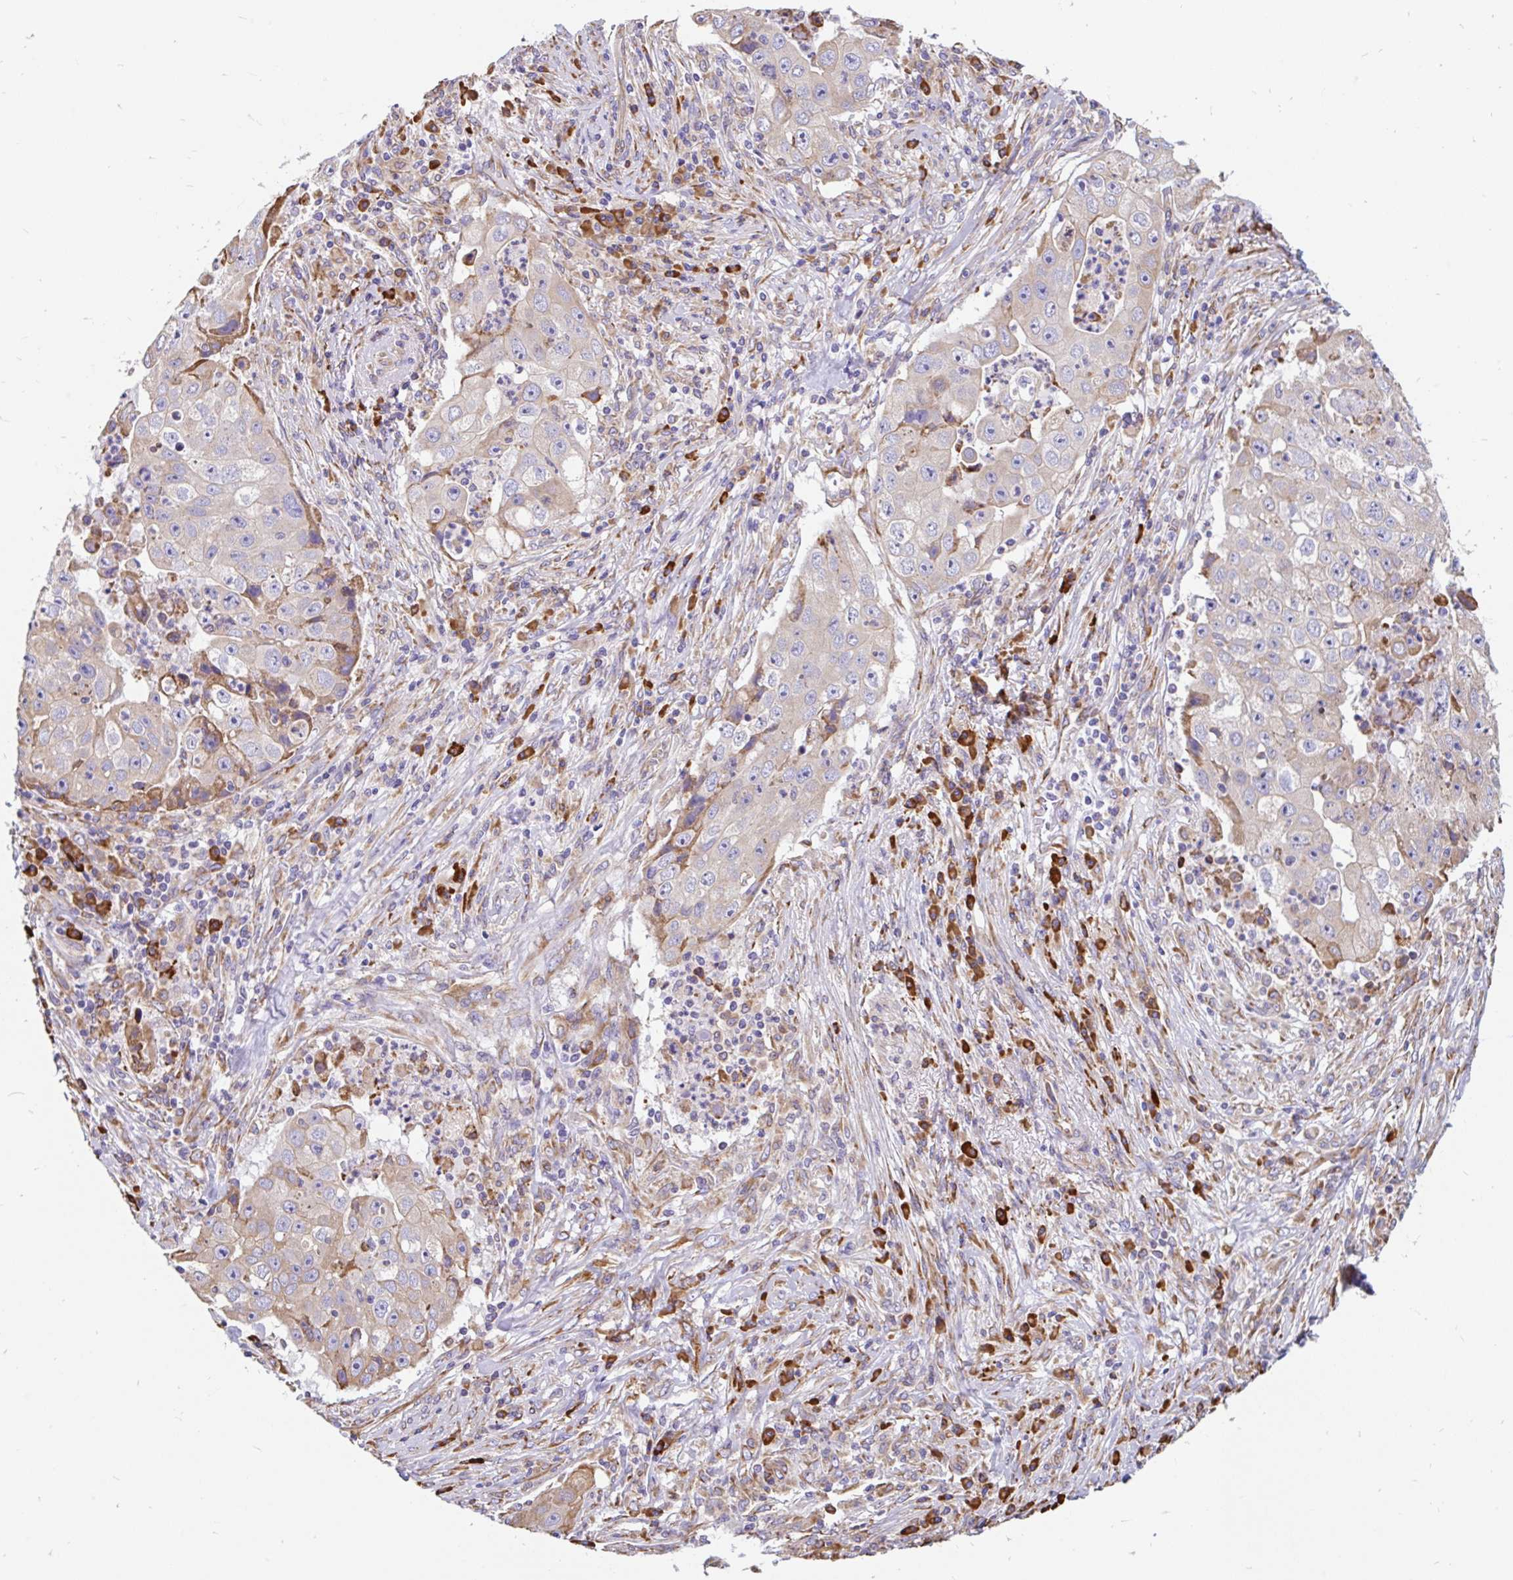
{"staining": {"intensity": "weak", "quantity": "<25%", "location": "cytoplasmic/membranous"}, "tissue": "lung cancer", "cell_type": "Tumor cells", "image_type": "cancer", "snomed": [{"axis": "morphology", "description": "Squamous cell carcinoma, NOS"}, {"axis": "topography", "description": "Lung"}], "caption": "Human squamous cell carcinoma (lung) stained for a protein using immunohistochemistry (IHC) displays no staining in tumor cells.", "gene": "EML5", "patient": {"sex": "male", "age": 64}}